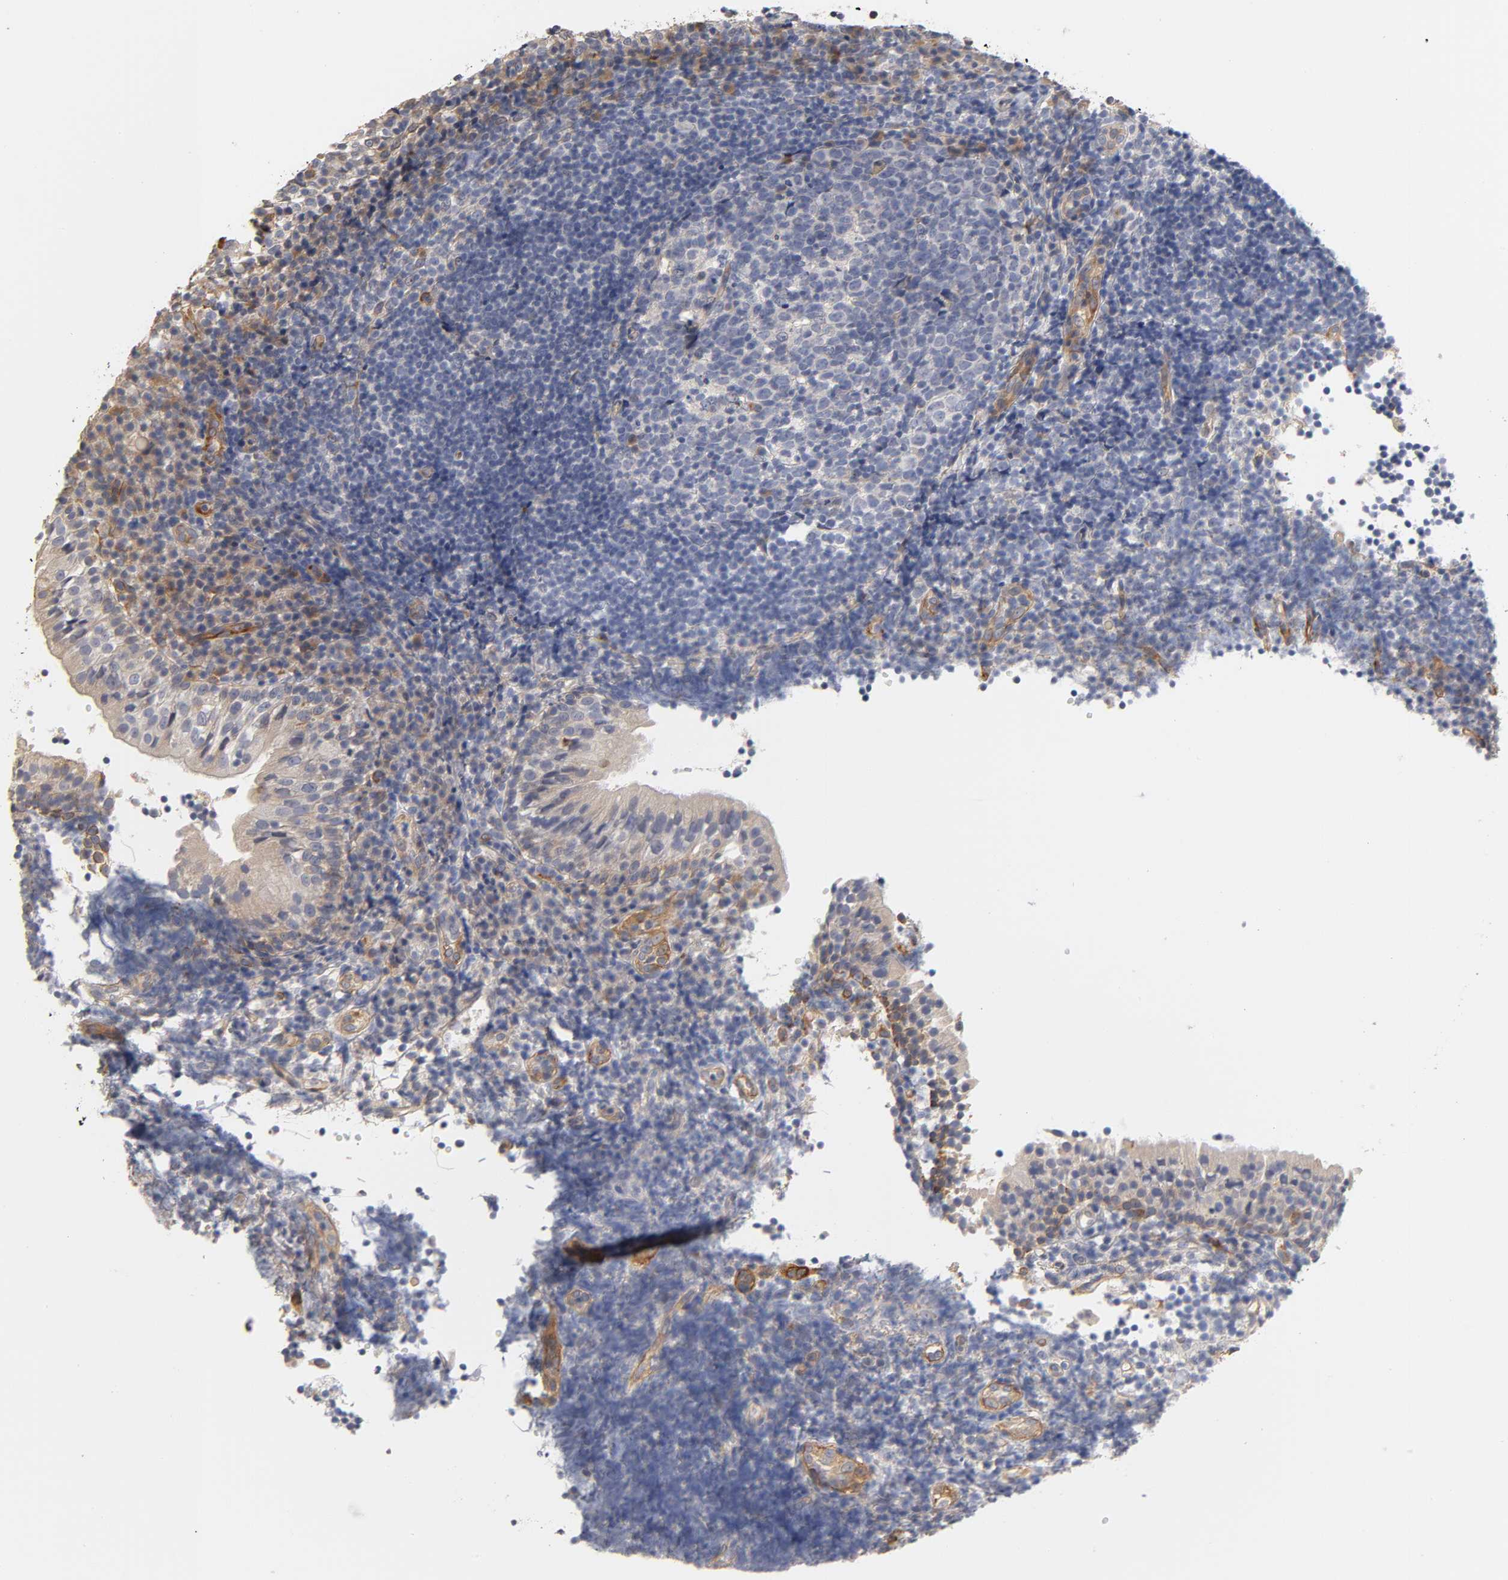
{"staining": {"intensity": "negative", "quantity": "none", "location": "none"}, "tissue": "tonsil", "cell_type": "Germinal center cells", "image_type": "normal", "snomed": [{"axis": "morphology", "description": "Normal tissue, NOS"}, {"axis": "topography", "description": "Tonsil"}], "caption": "A high-resolution photomicrograph shows IHC staining of benign tonsil, which demonstrates no significant positivity in germinal center cells.", "gene": "LAMB1", "patient": {"sex": "female", "age": 40}}